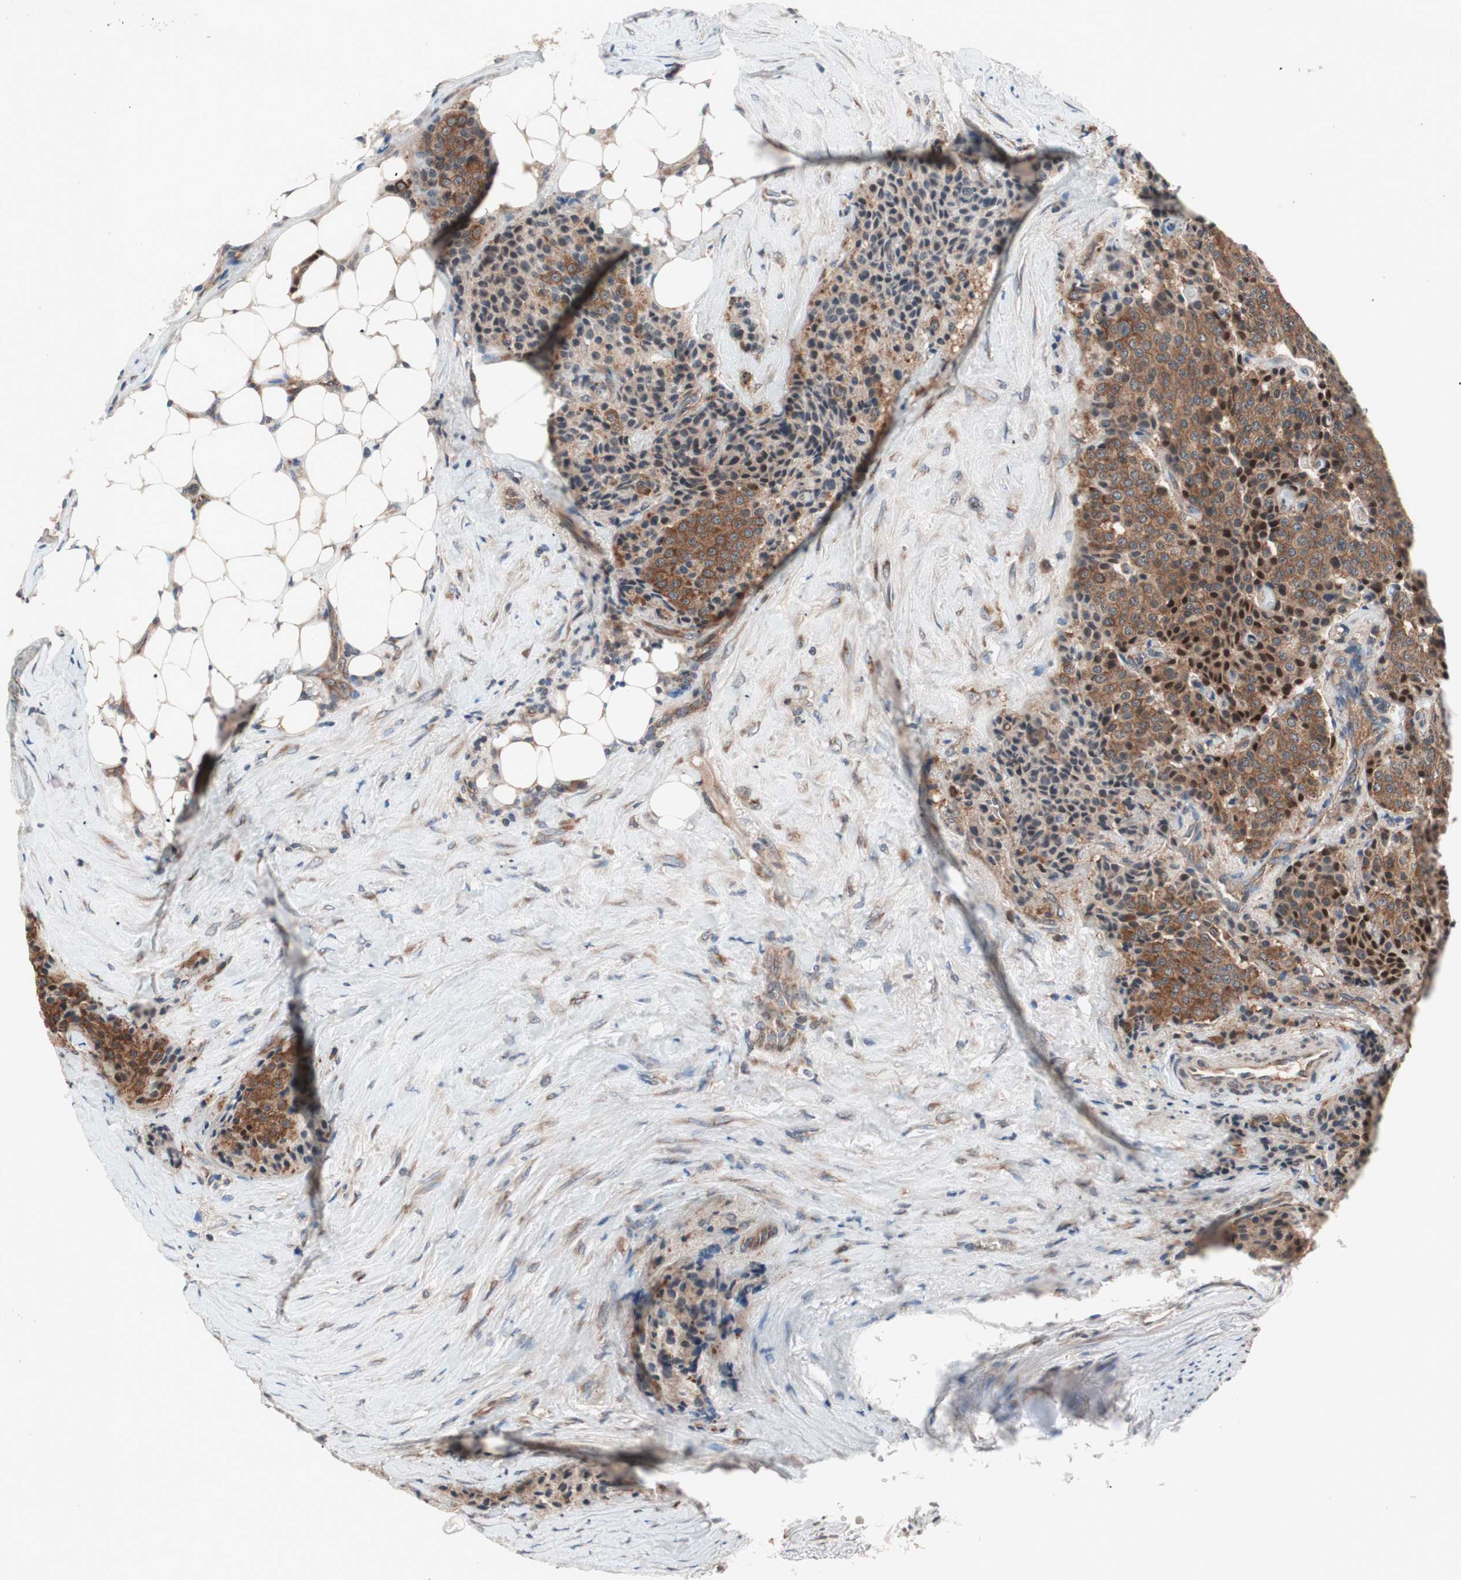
{"staining": {"intensity": "moderate", "quantity": ">75%", "location": "cytoplasmic/membranous"}, "tissue": "carcinoid", "cell_type": "Tumor cells", "image_type": "cancer", "snomed": [{"axis": "morphology", "description": "Carcinoid, malignant, NOS"}, {"axis": "topography", "description": "Colon"}], "caption": "Immunohistochemistry (DAB (3,3'-diaminobenzidine)) staining of human carcinoid (malignant) shows moderate cytoplasmic/membranous protein positivity in approximately >75% of tumor cells.", "gene": "IRS1", "patient": {"sex": "female", "age": 61}}